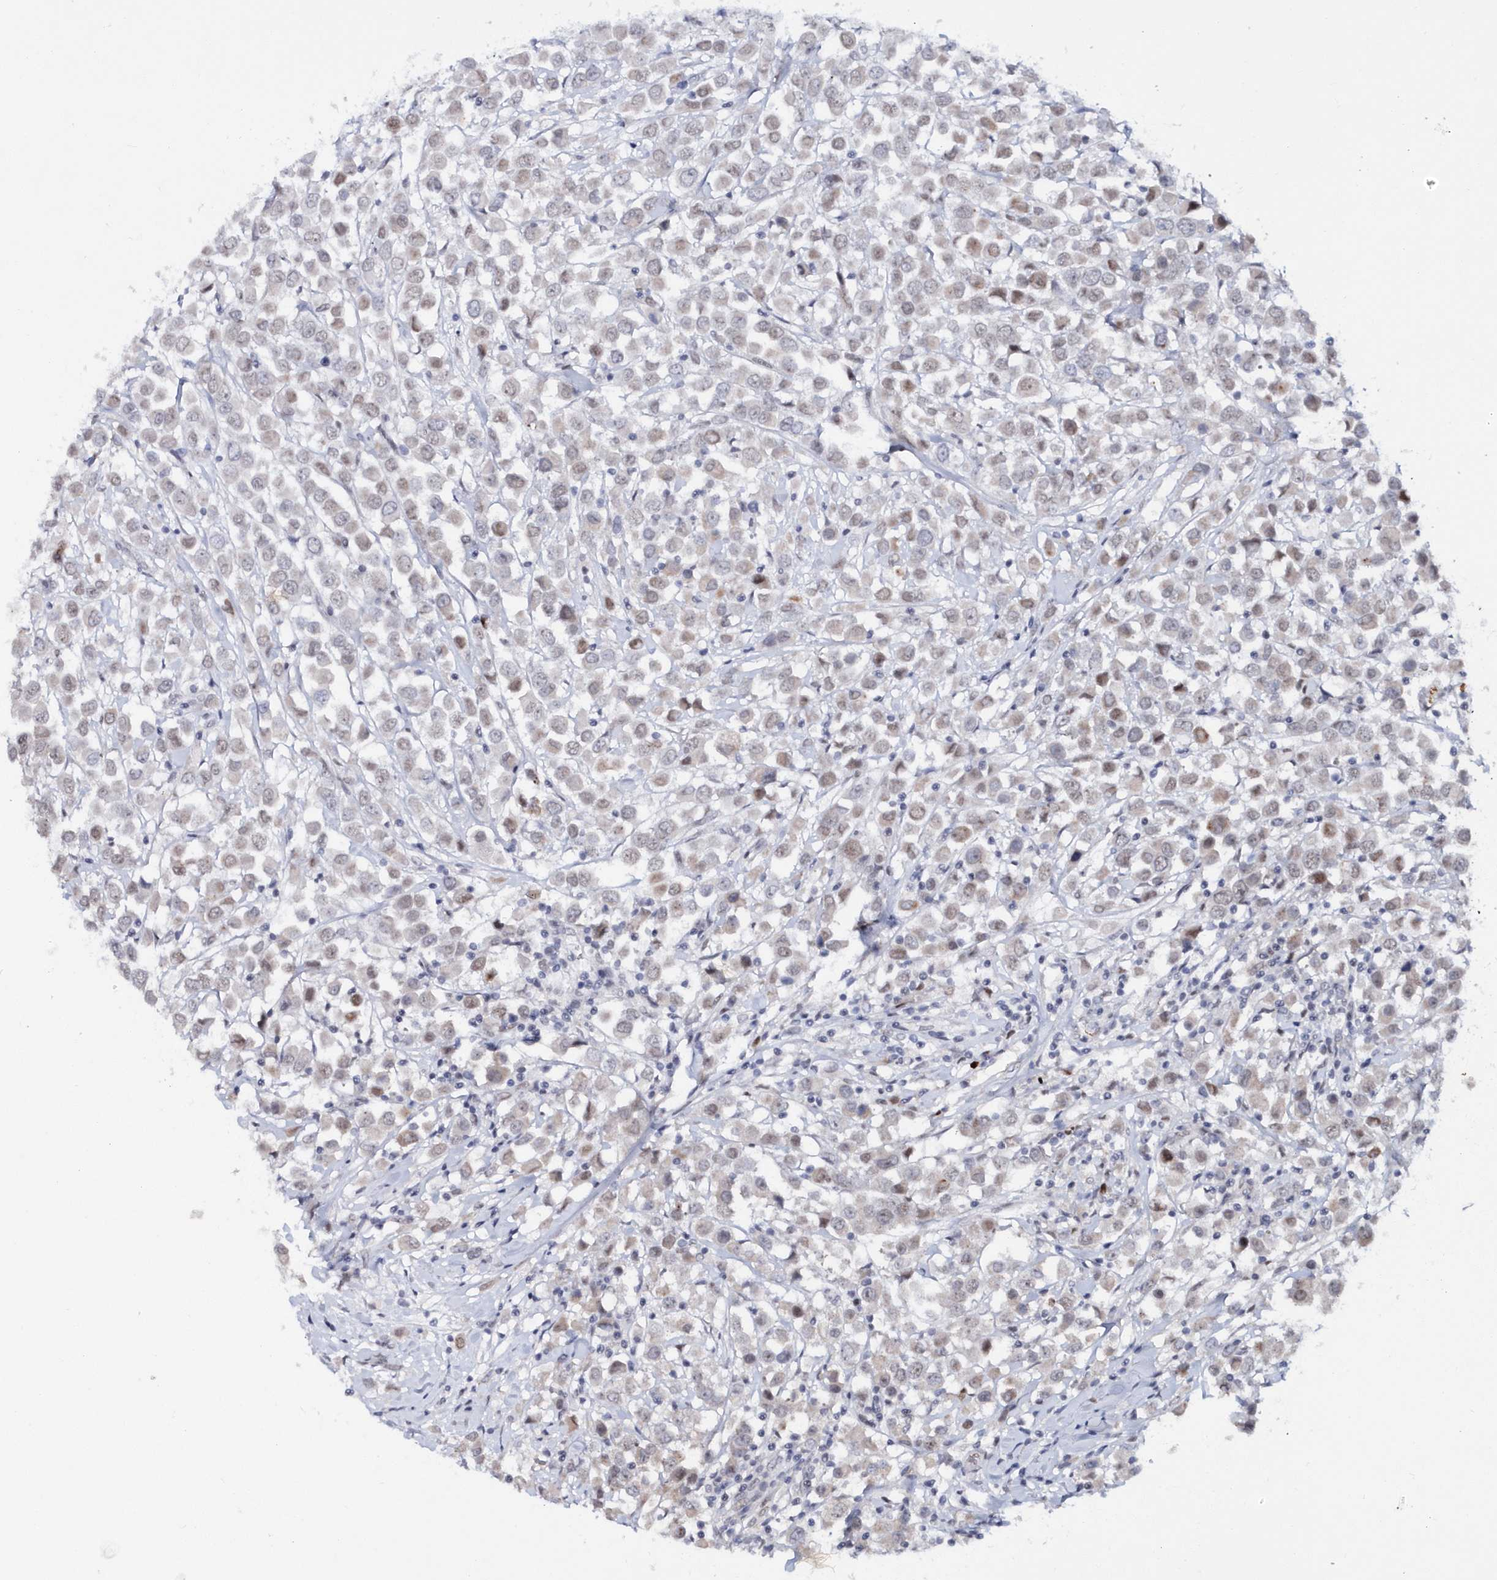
{"staining": {"intensity": "weak", "quantity": "<25%", "location": "cytoplasmic/membranous,nuclear"}, "tissue": "breast cancer", "cell_type": "Tumor cells", "image_type": "cancer", "snomed": [{"axis": "morphology", "description": "Duct carcinoma"}, {"axis": "topography", "description": "Breast"}], "caption": "Immunohistochemistry (IHC) image of neoplastic tissue: human breast intraductal carcinoma stained with DAB reveals no significant protein expression in tumor cells.", "gene": "ASCL4", "patient": {"sex": "female", "age": 61}}